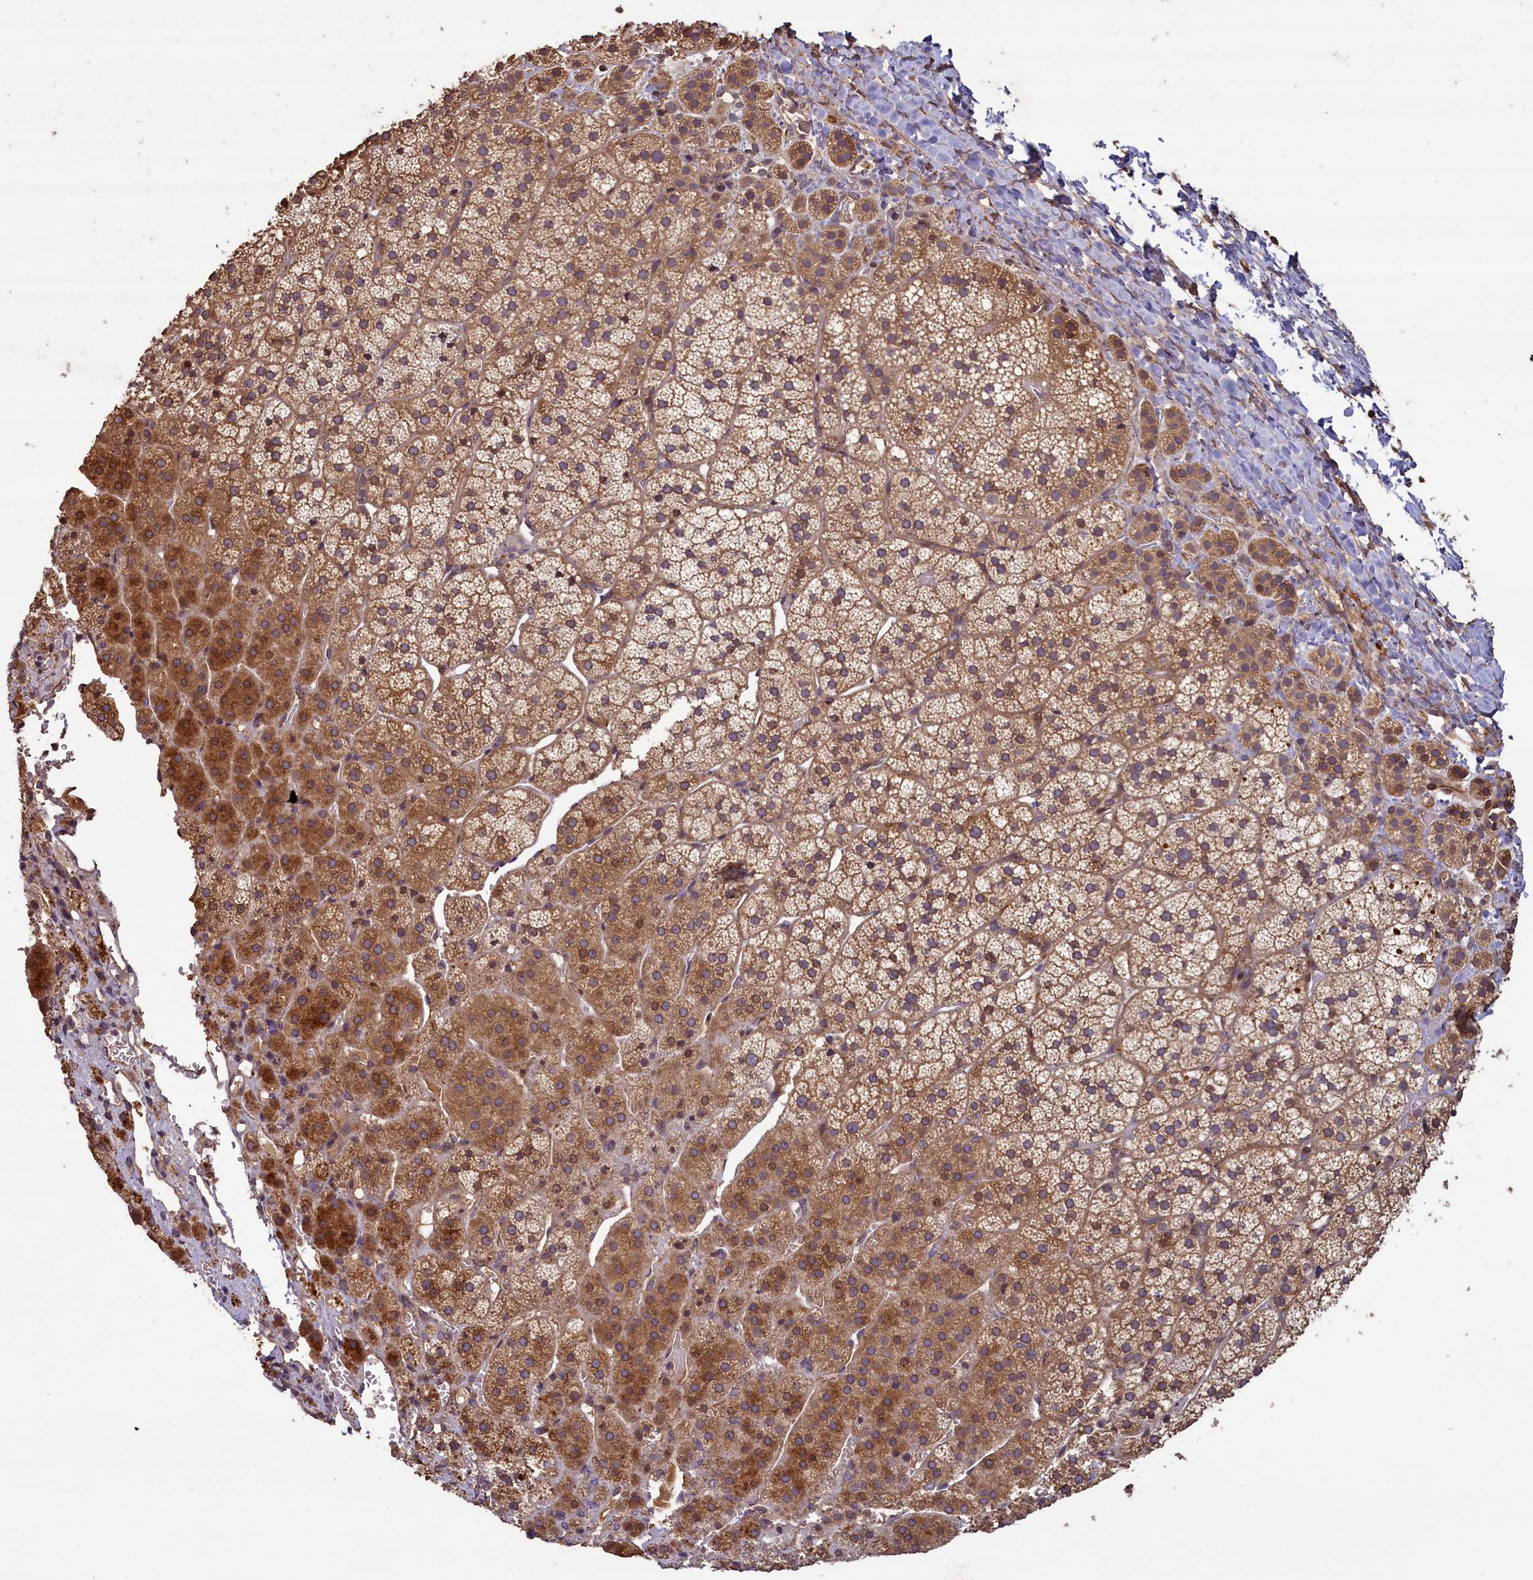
{"staining": {"intensity": "moderate", "quantity": ">75%", "location": "cytoplasmic/membranous"}, "tissue": "adrenal gland", "cell_type": "Glandular cells", "image_type": "normal", "snomed": [{"axis": "morphology", "description": "Normal tissue, NOS"}, {"axis": "topography", "description": "Adrenal gland"}], "caption": "High-power microscopy captured an immunohistochemistry micrograph of benign adrenal gland, revealing moderate cytoplasmic/membranous expression in about >75% of glandular cells. Nuclei are stained in blue.", "gene": "NUDT6", "patient": {"sex": "female", "age": 44}}